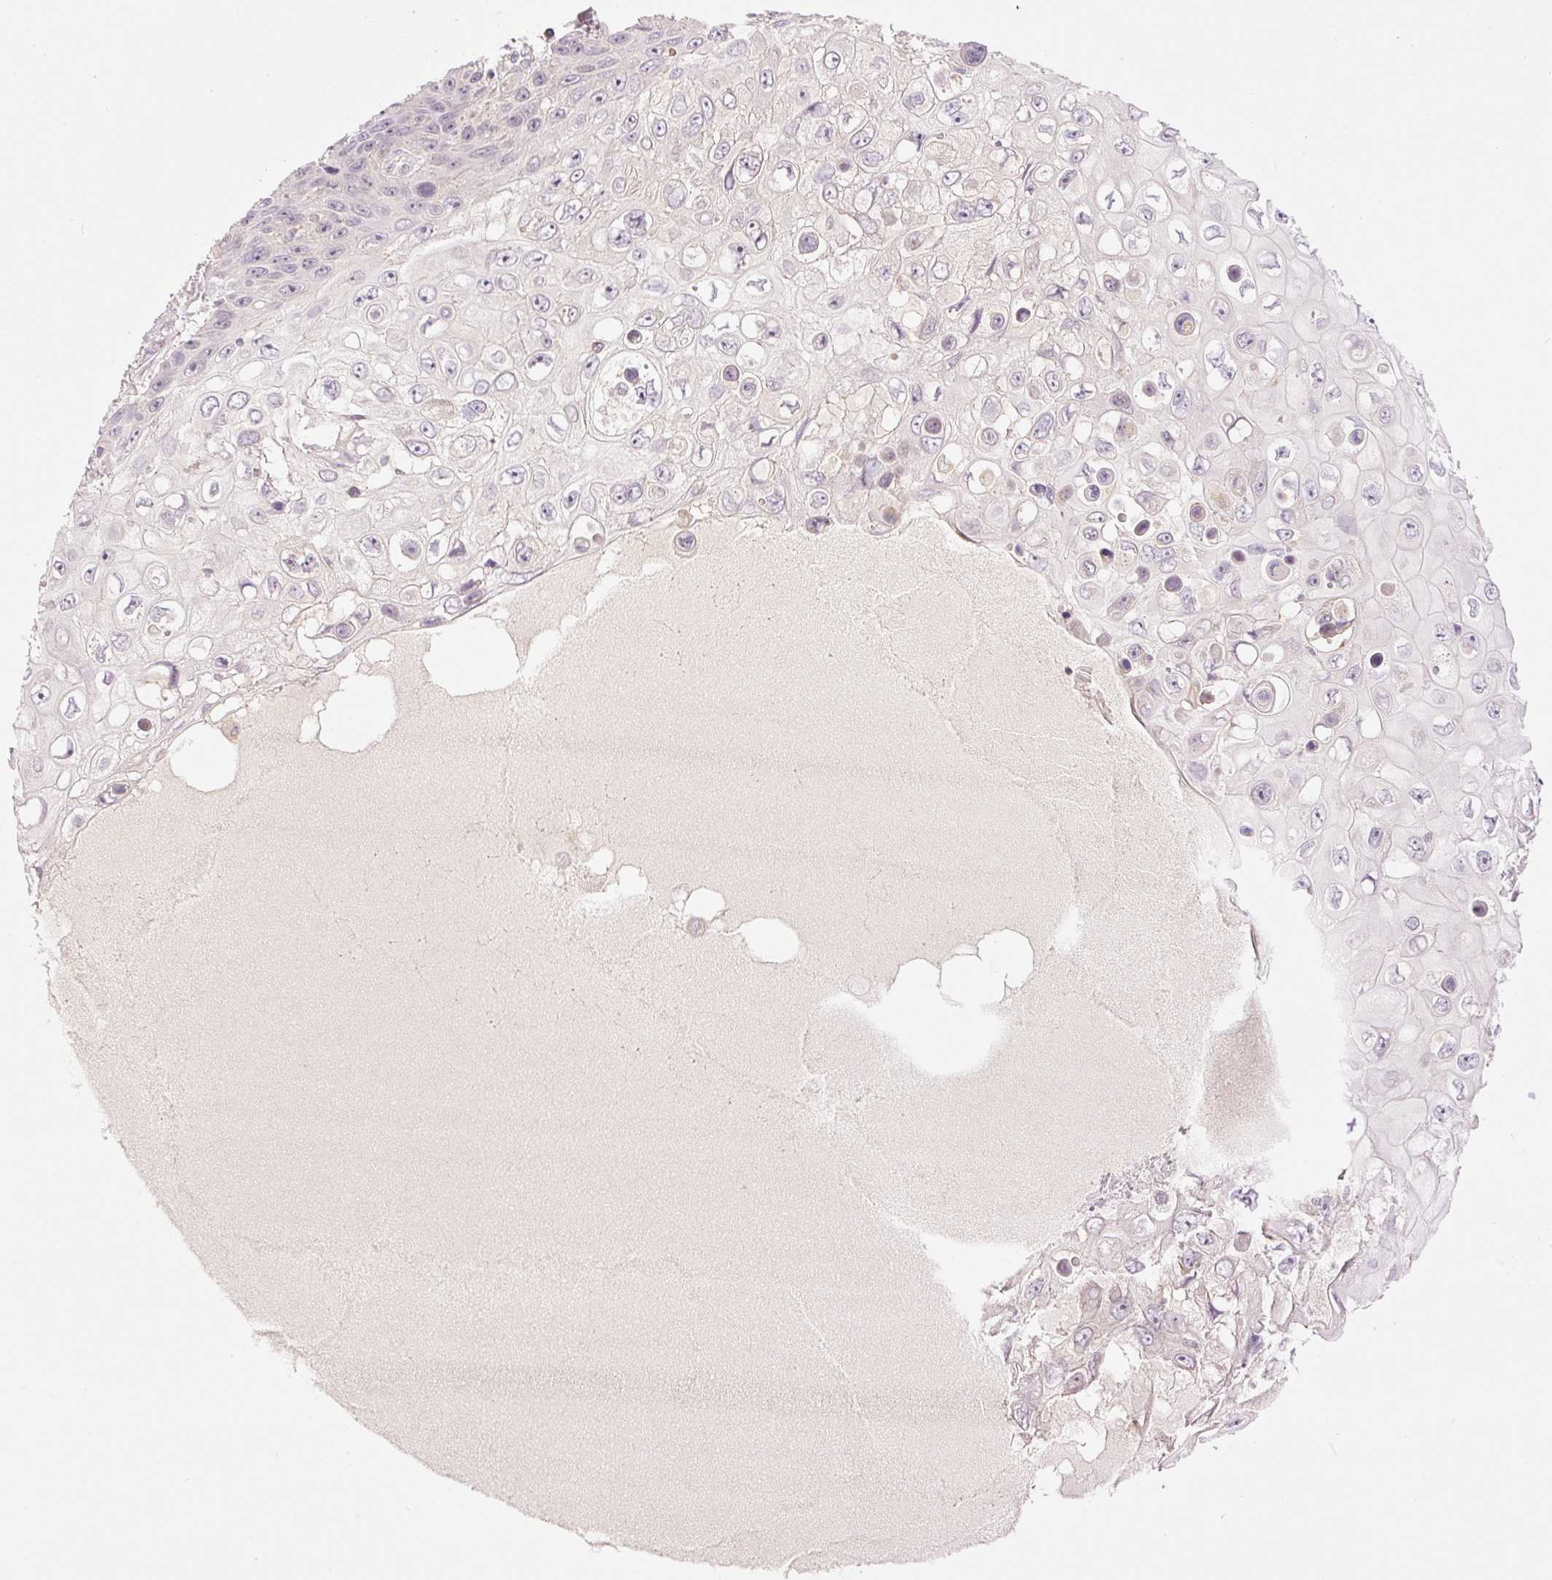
{"staining": {"intensity": "negative", "quantity": "none", "location": "none"}, "tissue": "skin cancer", "cell_type": "Tumor cells", "image_type": "cancer", "snomed": [{"axis": "morphology", "description": "Squamous cell carcinoma, NOS"}, {"axis": "topography", "description": "Skin"}], "caption": "Immunohistochemical staining of squamous cell carcinoma (skin) displays no significant staining in tumor cells. (Brightfield microscopy of DAB immunohistochemistry (IHC) at high magnification).", "gene": "SLC29A3", "patient": {"sex": "male", "age": 82}}